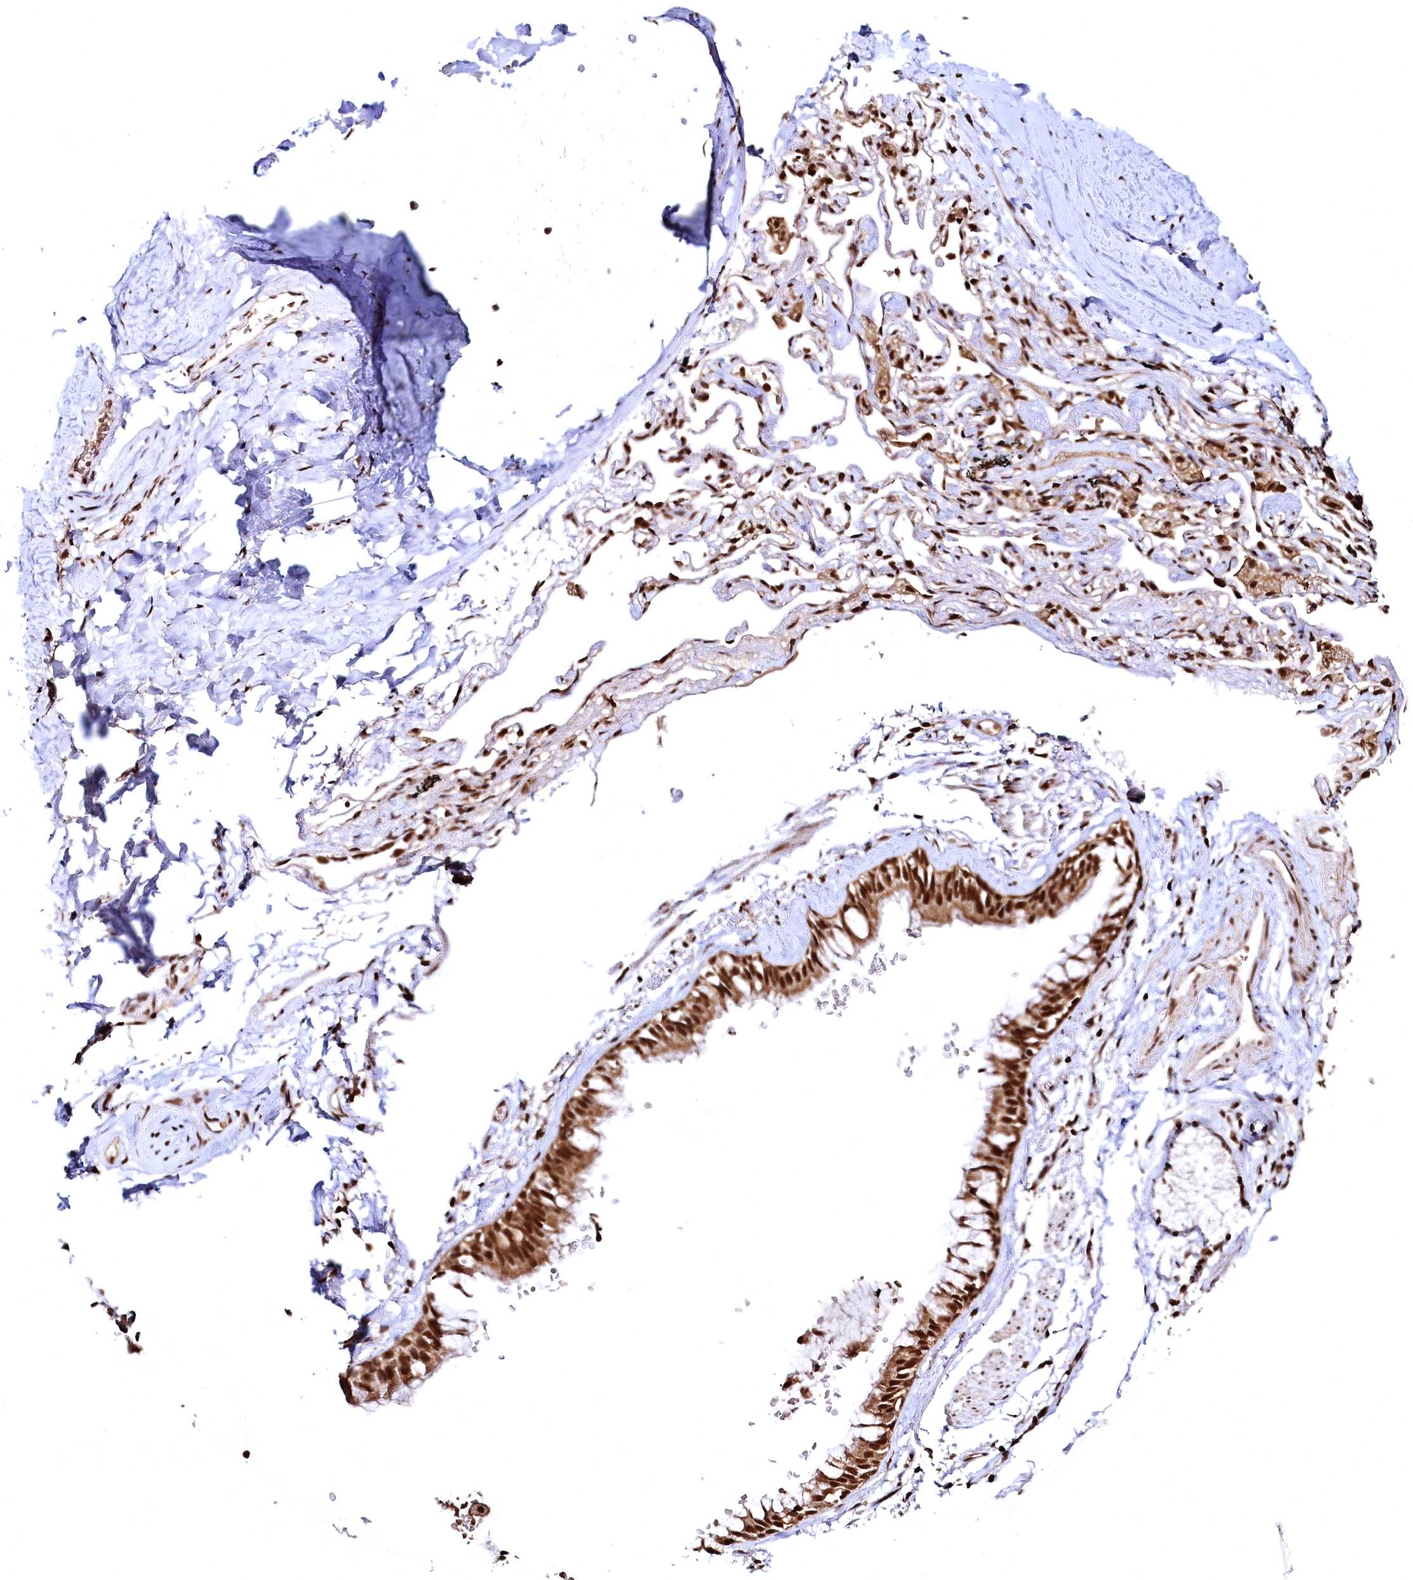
{"staining": {"intensity": "strong", "quantity": ">75%", "location": "nuclear"}, "tissue": "adipose tissue", "cell_type": "Adipocytes", "image_type": "normal", "snomed": [{"axis": "morphology", "description": "Normal tissue, NOS"}, {"axis": "topography", "description": "Lymph node"}, {"axis": "topography", "description": "Bronchus"}], "caption": "The image reveals staining of benign adipose tissue, revealing strong nuclear protein expression (brown color) within adipocytes.", "gene": "RSRC2", "patient": {"sex": "male", "age": 63}}